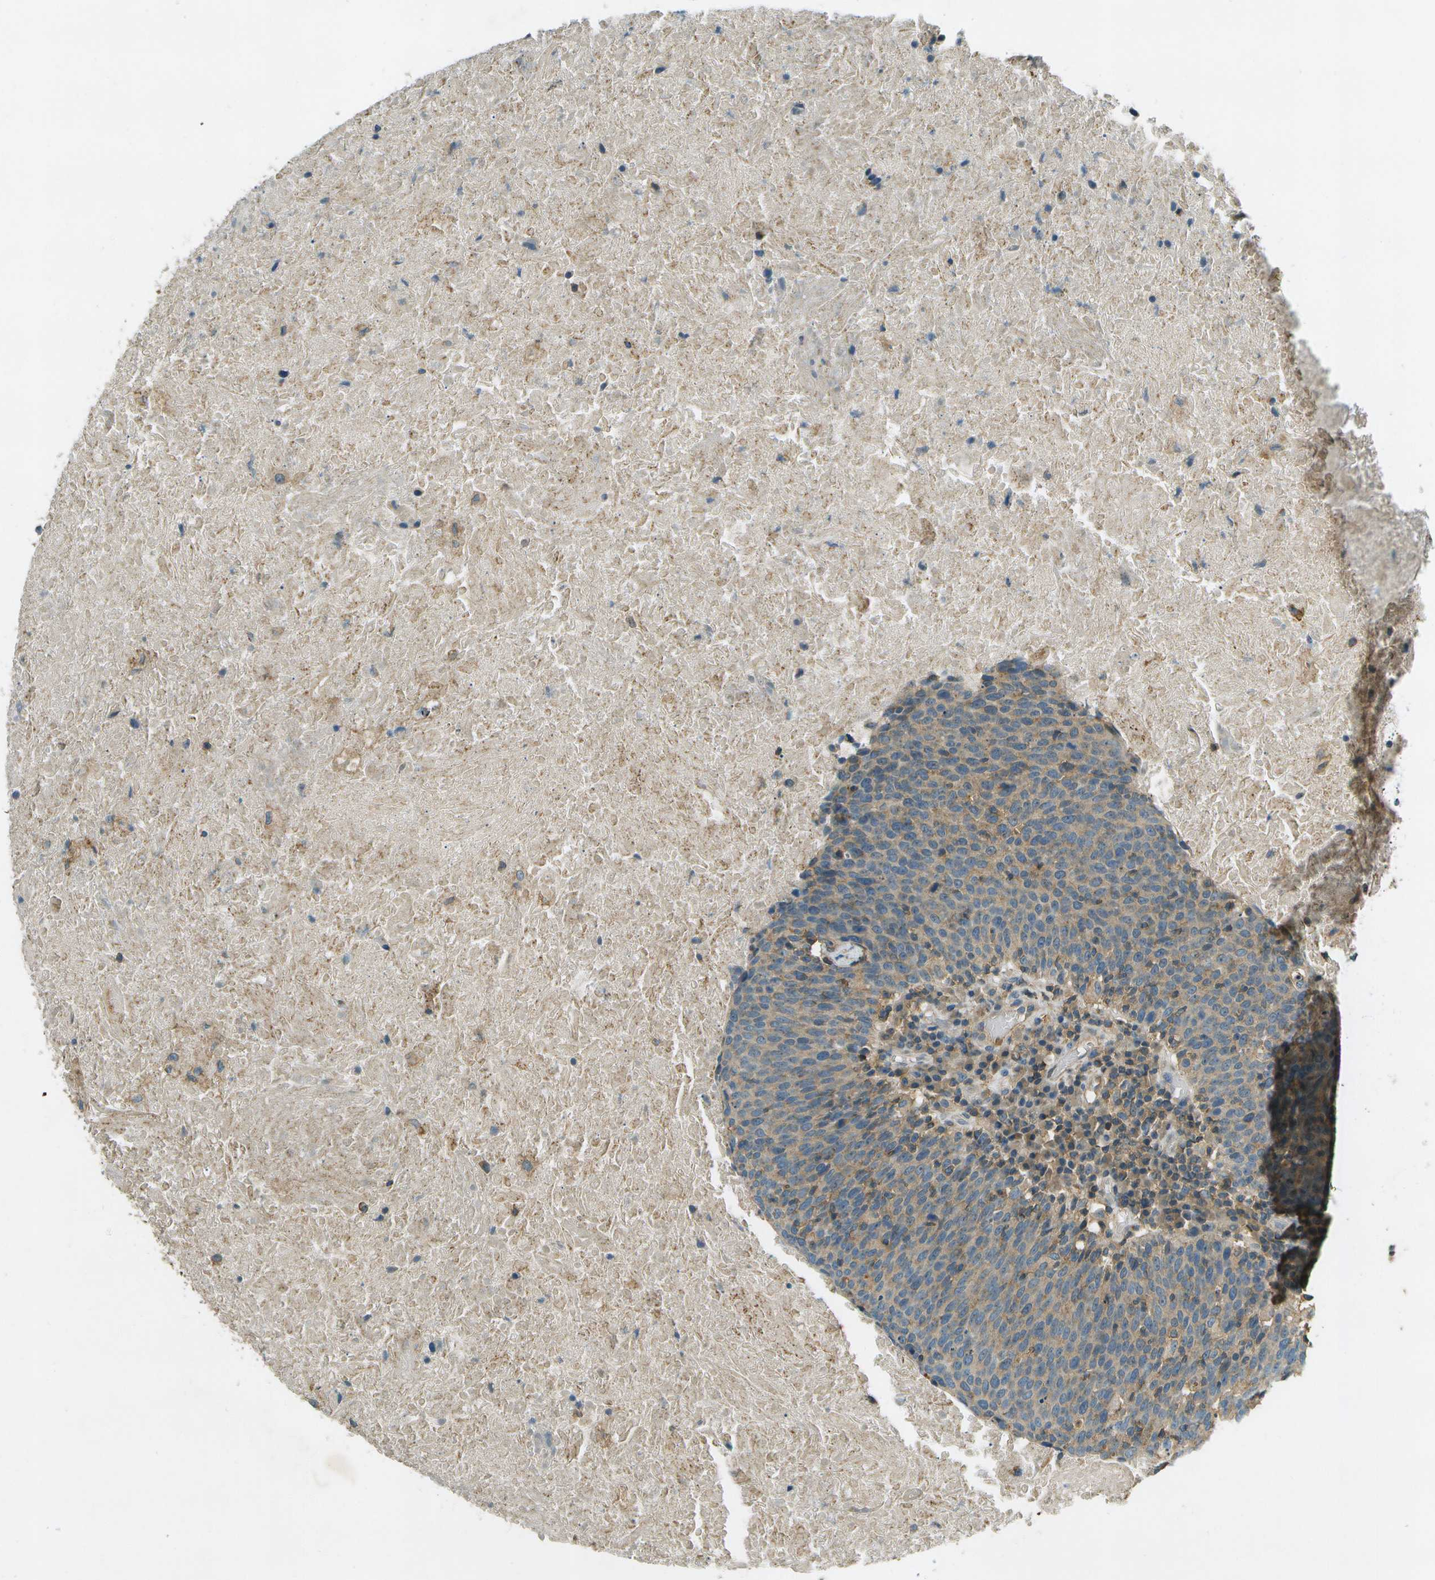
{"staining": {"intensity": "weak", "quantity": "25%-75%", "location": "cytoplasmic/membranous"}, "tissue": "head and neck cancer", "cell_type": "Tumor cells", "image_type": "cancer", "snomed": [{"axis": "morphology", "description": "Squamous cell carcinoma, NOS"}, {"axis": "morphology", "description": "Squamous cell carcinoma, metastatic, NOS"}, {"axis": "topography", "description": "Lymph node"}, {"axis": "topography", "description": "Head-Neck"}], "caption": "Tumor cells reveal low levels of weak cytoplasmic/membranous staining in about 25%-75% of cells in head and neck cancer (metastatic squamous cell carcinoma).", "gene": "NUDT4", "patient": {"sex": "male", "age": 62}}